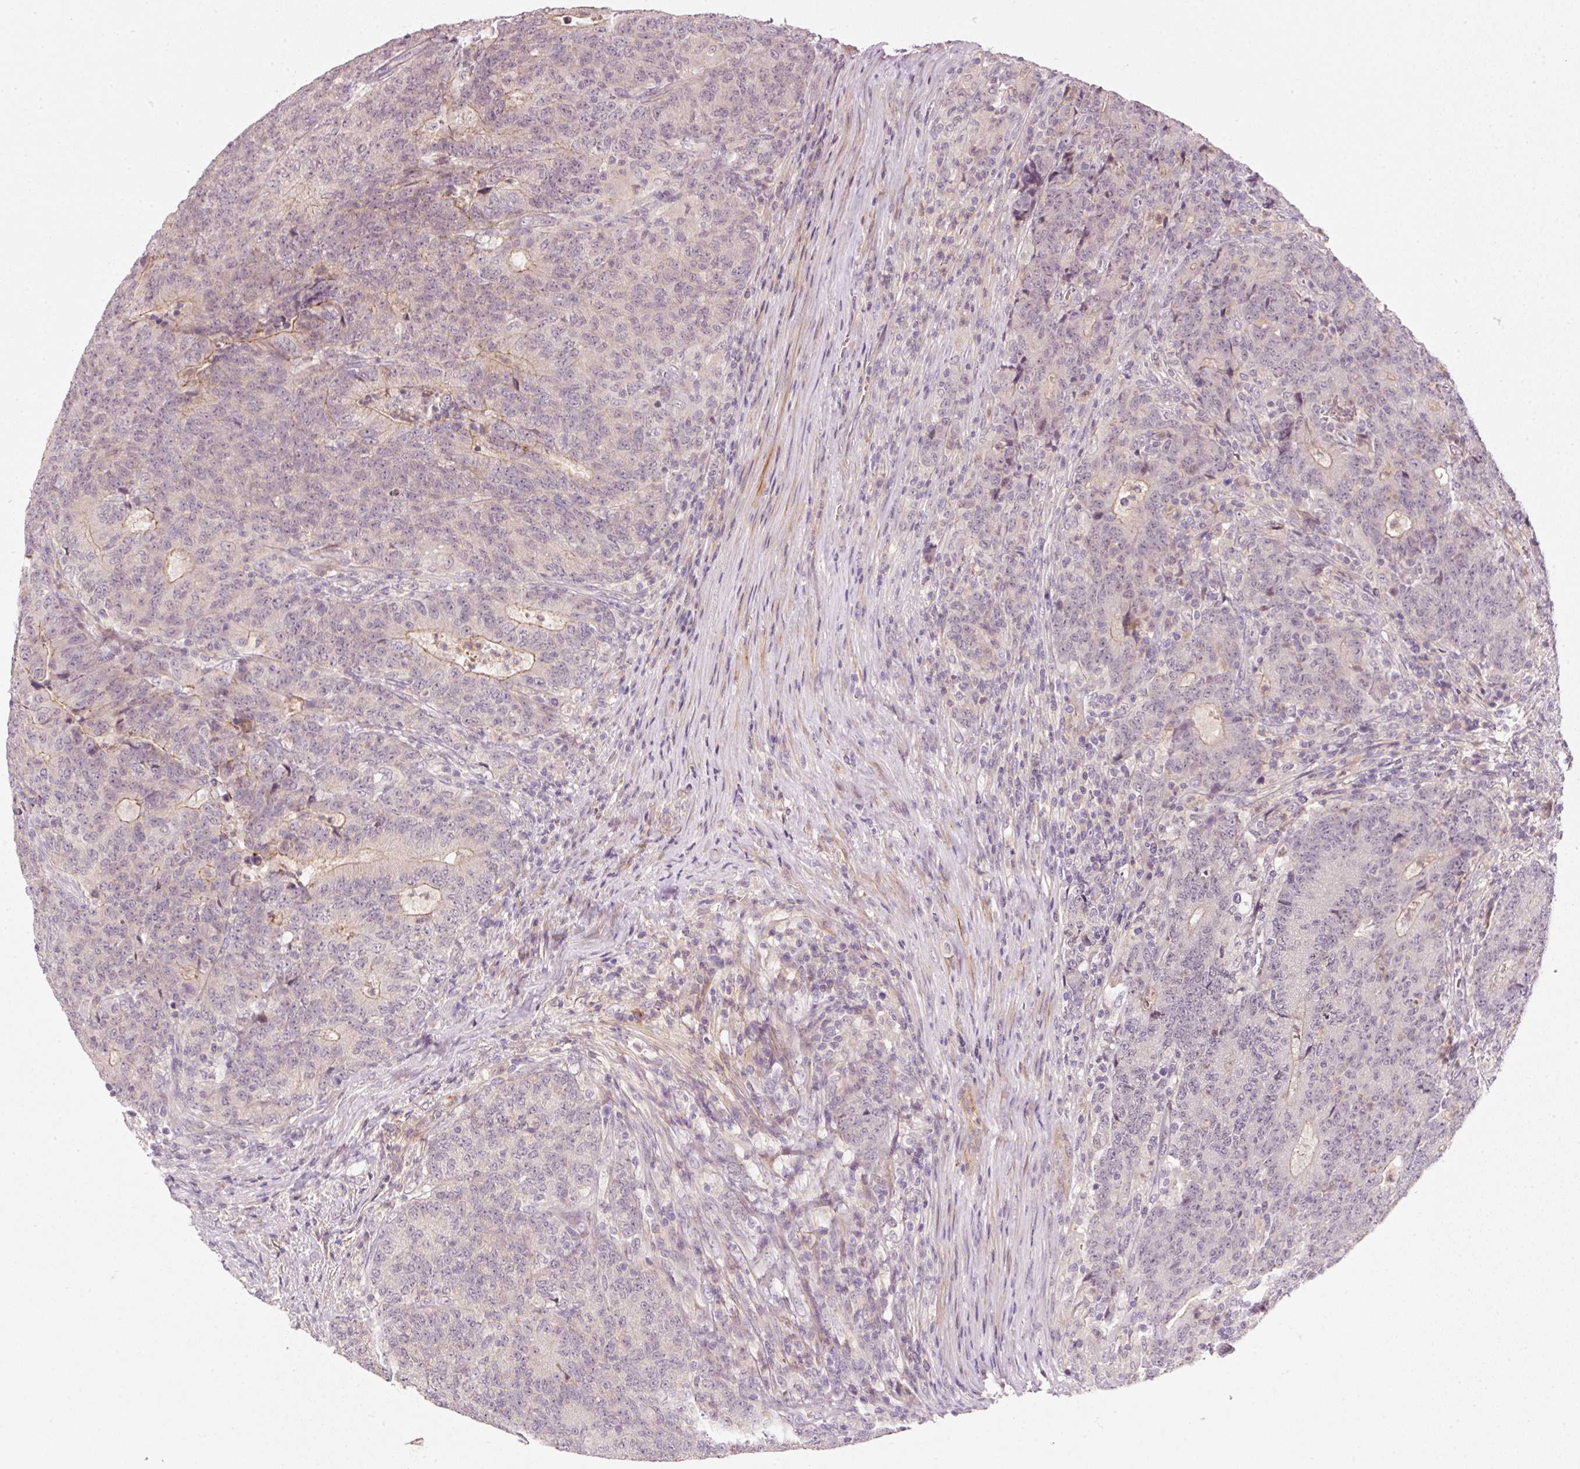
{"staining": {"intensity": "weak", "quantity": "<25%", "location": "cytoplasmic/membranous"}, "tissue": "colorectal cancer", "cell_type": "Tumor cells", "image_type": "cancer", "snomed": [{"axis": "morphology", "description": "Adenocarcinoma, NOS"}, {"axis": "topography", "description": "Colon"}], "caption": "The immunohistochemistry photomicrograph has no significant staining in tumor cells of colorectal adenocarcinoma tissue. (Immunohistochemistry (ihc), brightfield microscopy, high magnification).", "gene": "TIRAP", "patient": {"sex": "female", "age": 75}}